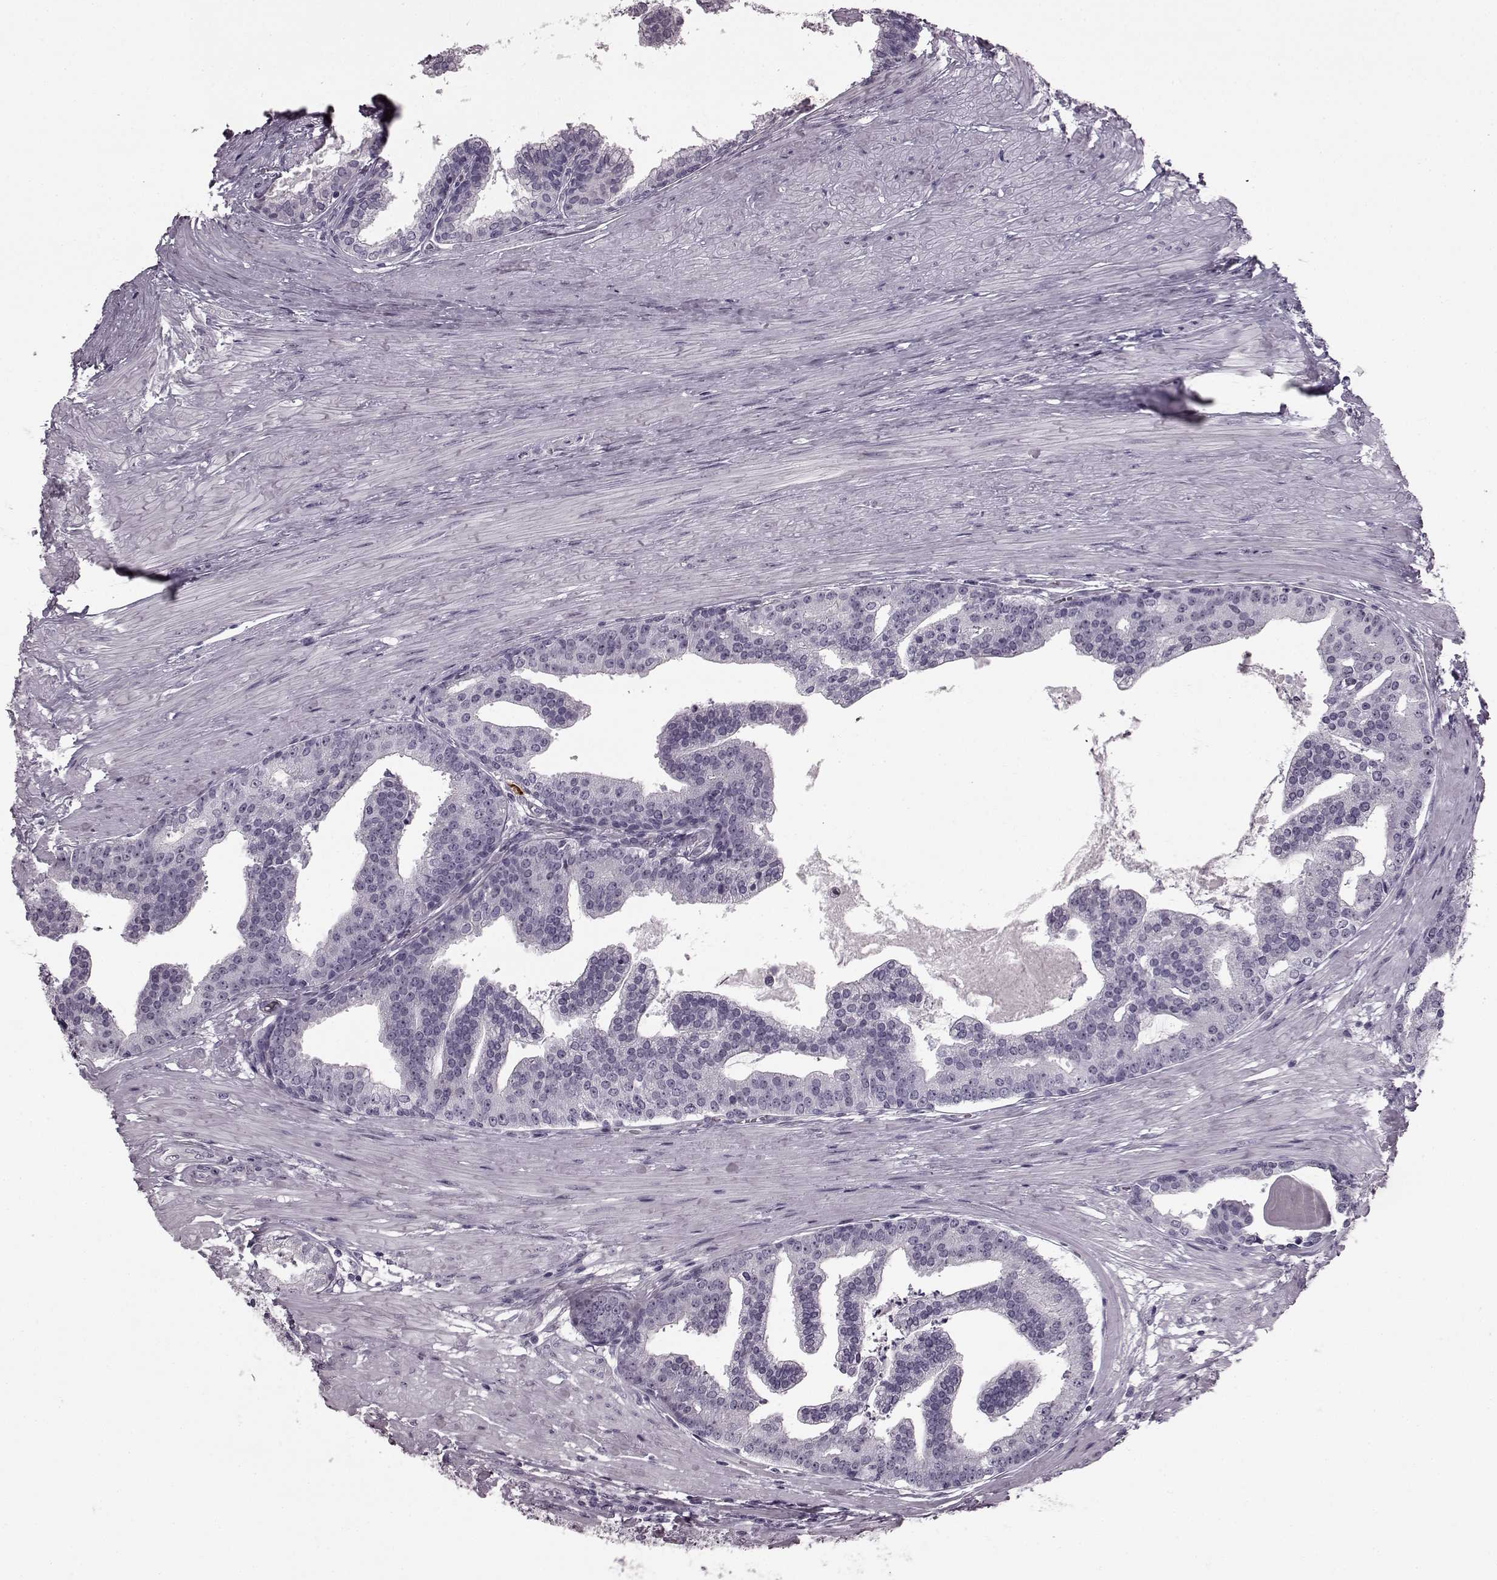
{"staining": {"intensity": "negative", "quantity": "none", "location": "none"}, "tissue": "prostate cancer", "cell_type": "Tumor cells", "image_type": "cancer", "snomed": [{"axis": "morphology", "description": "Adenocarcinoma, NOS"}, {"axis": "topography", "description": "Prostate and seminal vesicle, NOS"}, {"axis": "topography", "description": "Prostate"}], "caption": "DAB (3,3'-diaminobenzidine) immunohistochemical staining of human prostate cancer (adenocarcinoma) exhibits no significant positivity in tumor cells. (DAB immunohistochemistry visualized using brightfield microscopy, high magnification).", "gene": "PRPH2", "patient": {"sex": "male", "age": 44}}